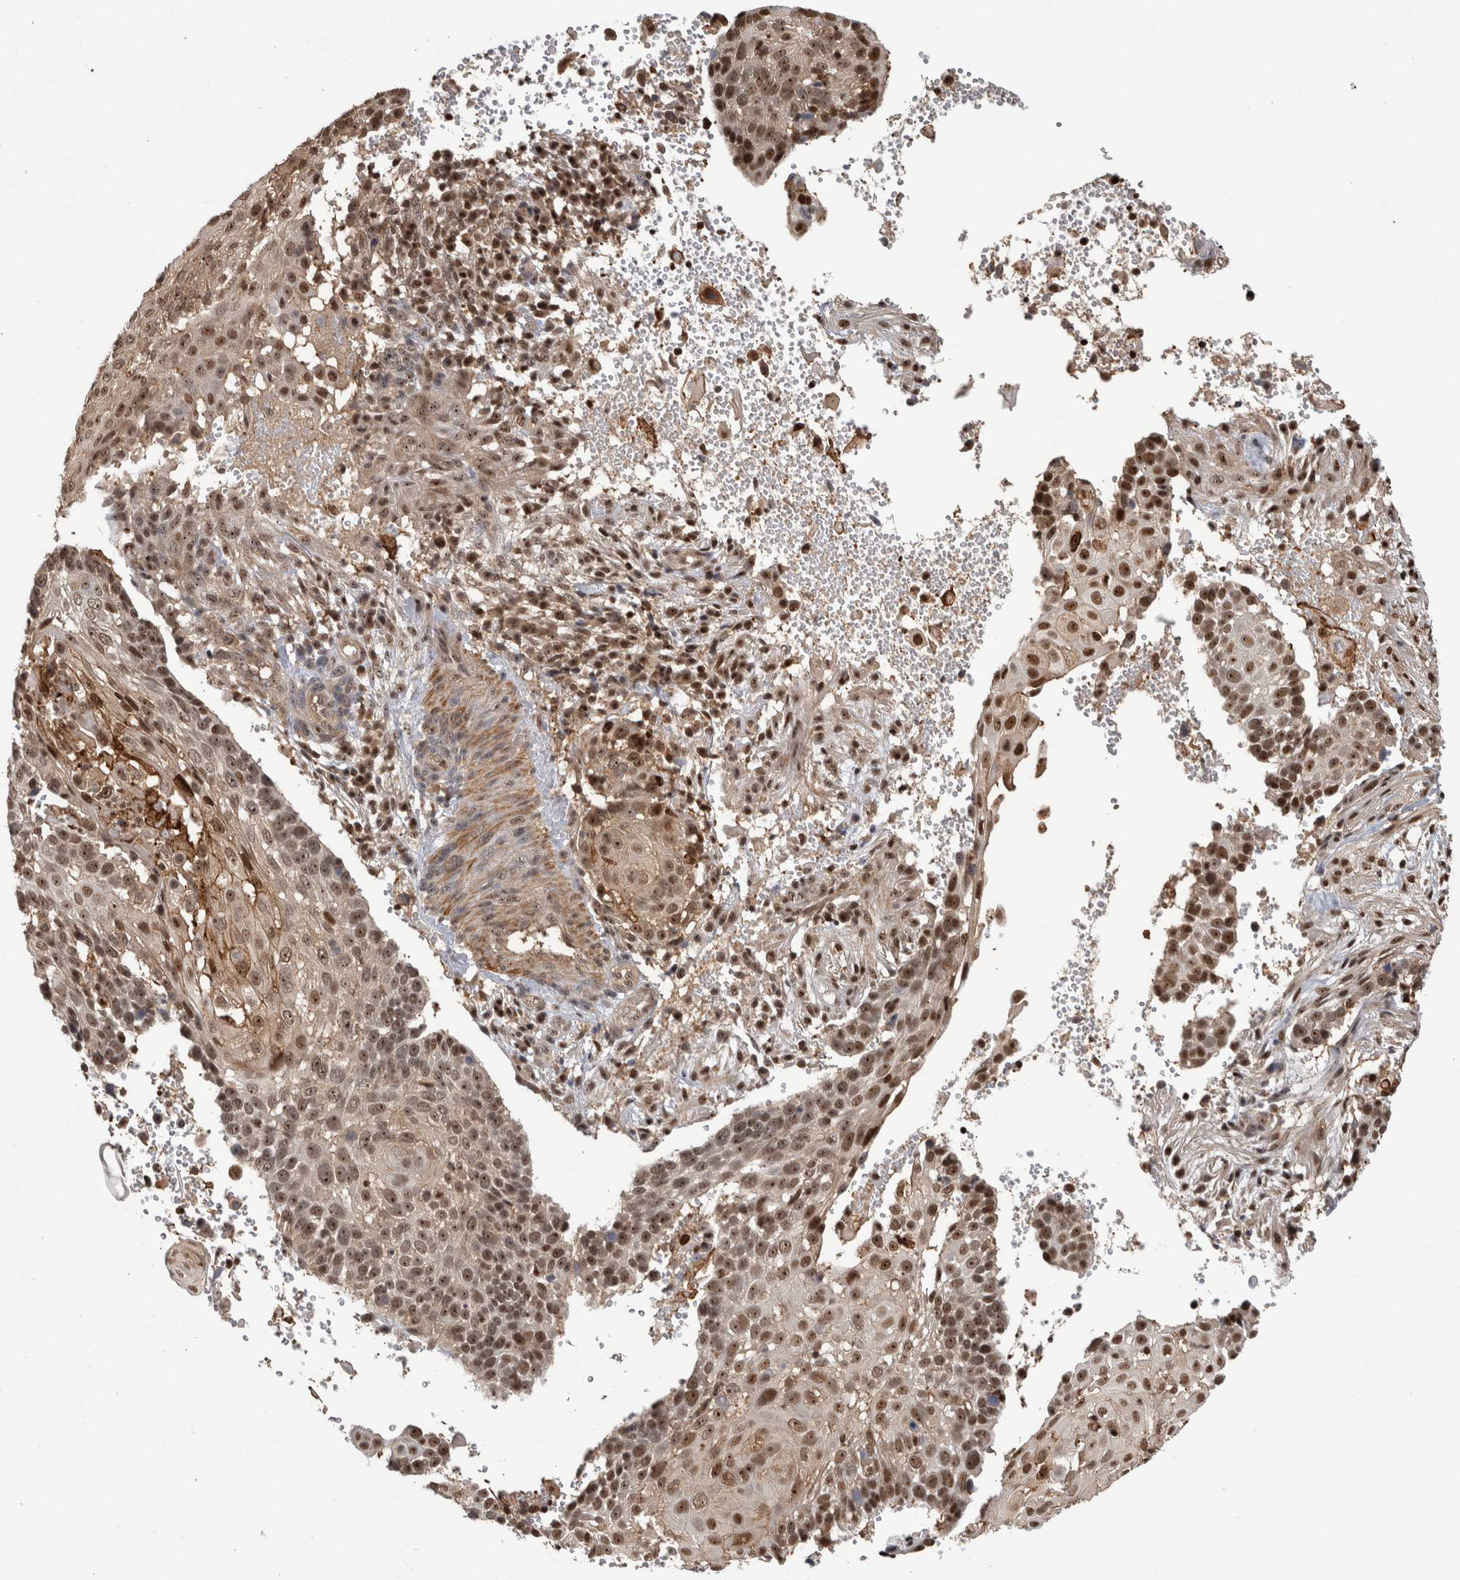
{"staining": {"intensity": "strong", "quantity": ">75%", "location": "nuclear"}, "tissue": "cervical cancer", "cell_type": "Tumor cells", "image_type": "cancer", "snomed": [{"axis": "morphology", "description": "Squamous cell carcinoma, NOS"}, {"axis": "topography", "description": "Cervix"}], "caption": "IHC micrograph of human cervical squamous cell carcinoma stained for a protein (brown), which reveals high levels of strong nuclear staining in approximately >75% of tumor cells.", "gene": "TDRD7", "patient": {"sex": "female", "age": 74}}